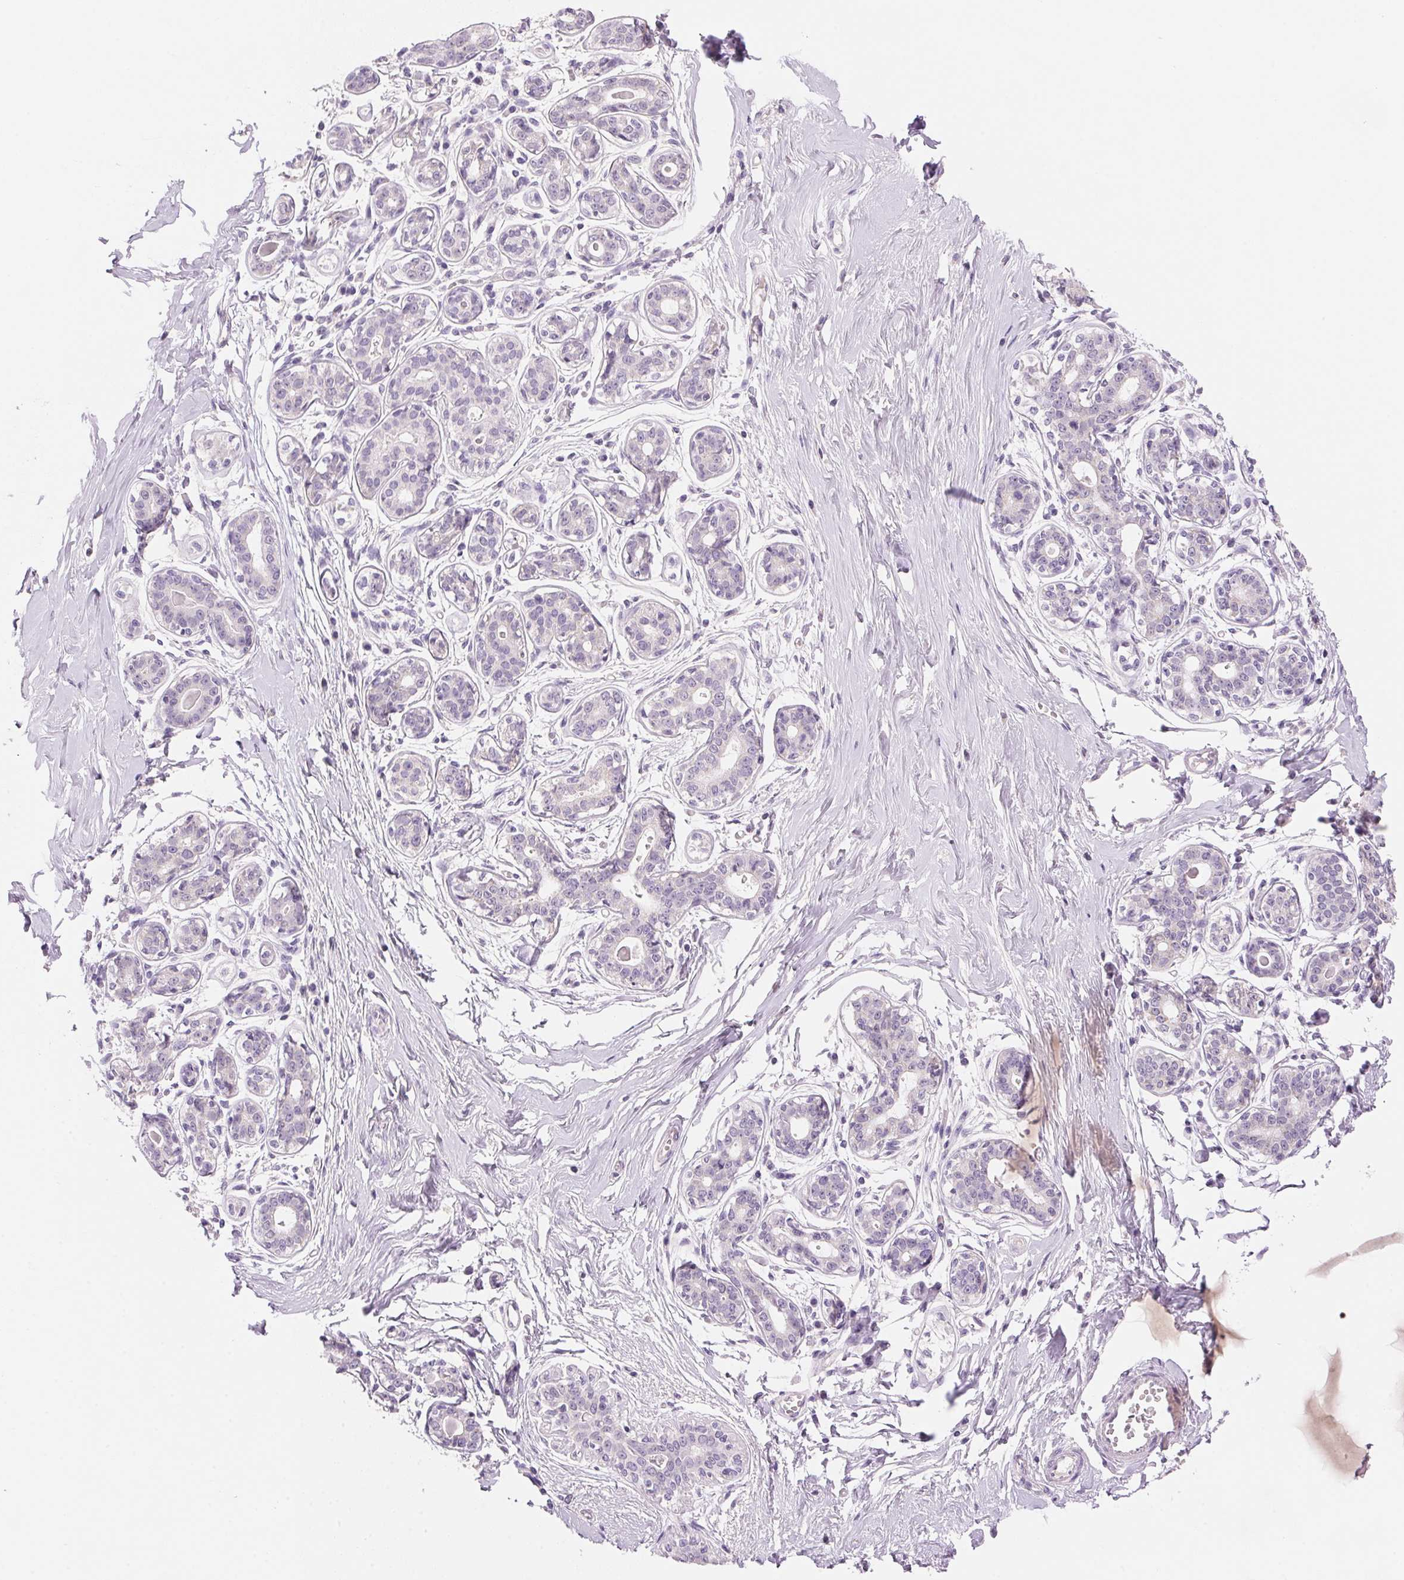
{"staining": {"intensity": "negative", "quantity": "none", "location": "none"}, "tissue": "breast", "cell_type": "Adipocytes", "image_type": "normal", "snomed": [{"axis": "morphology", "description": "Normal tissue, NOS"}, {"axis": "topography", "description": "Skin"}, {"axis": "topography", "description": "Breast"}], "caption": "IHC histopathology image of unremarkable breast: human breast stained with DAB displays no significant protein expression in adipocytes. (Stains: DAB (3,3'-diaminobenzidine) IHC with hematoxylin counter stain, Microscopy: brightfield microscopy at high magnification).", "gene": "CYP11B1", "patient": {"sex": "female", "age": 43}}